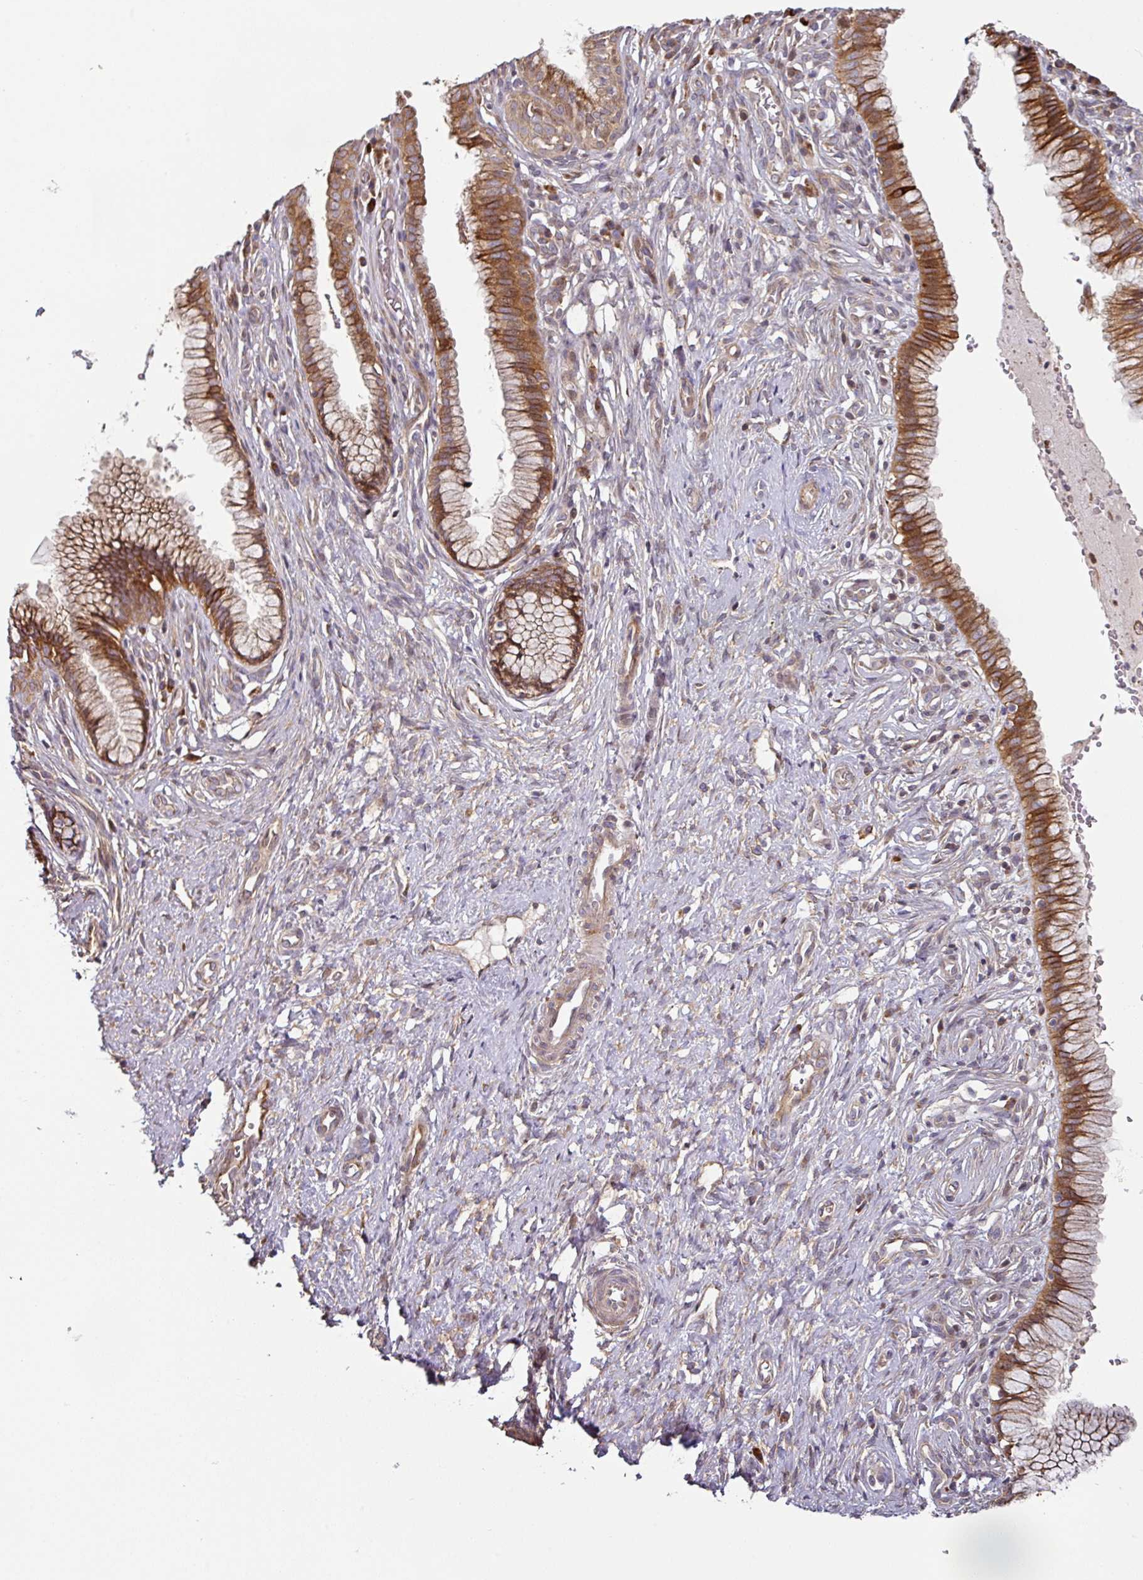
{"staining": {"intensity": "strong", "quantity": ">75%", "location": "cytoplasmic/membranous"}, "tissue": "cervix", "cell_type": "Glandular cells", "image_type": "normal", "snomed": [{"axis": "morphology", "description": "Normal tissue, NOS"}, {"axis": "topography", "description": "Cervix"}], "caption": "Protein analysis of benign cervix displays strong cytoplasmic/membranous positivity in about >75% of glandular cells. The staining was performed using DAB to visualize the protein expression in brown, while the nuclei were stained in blue with hematoxylin (Magnification: 20x).", "gene": "CASP2", "patient": {"sex": "female", "age": 36}}